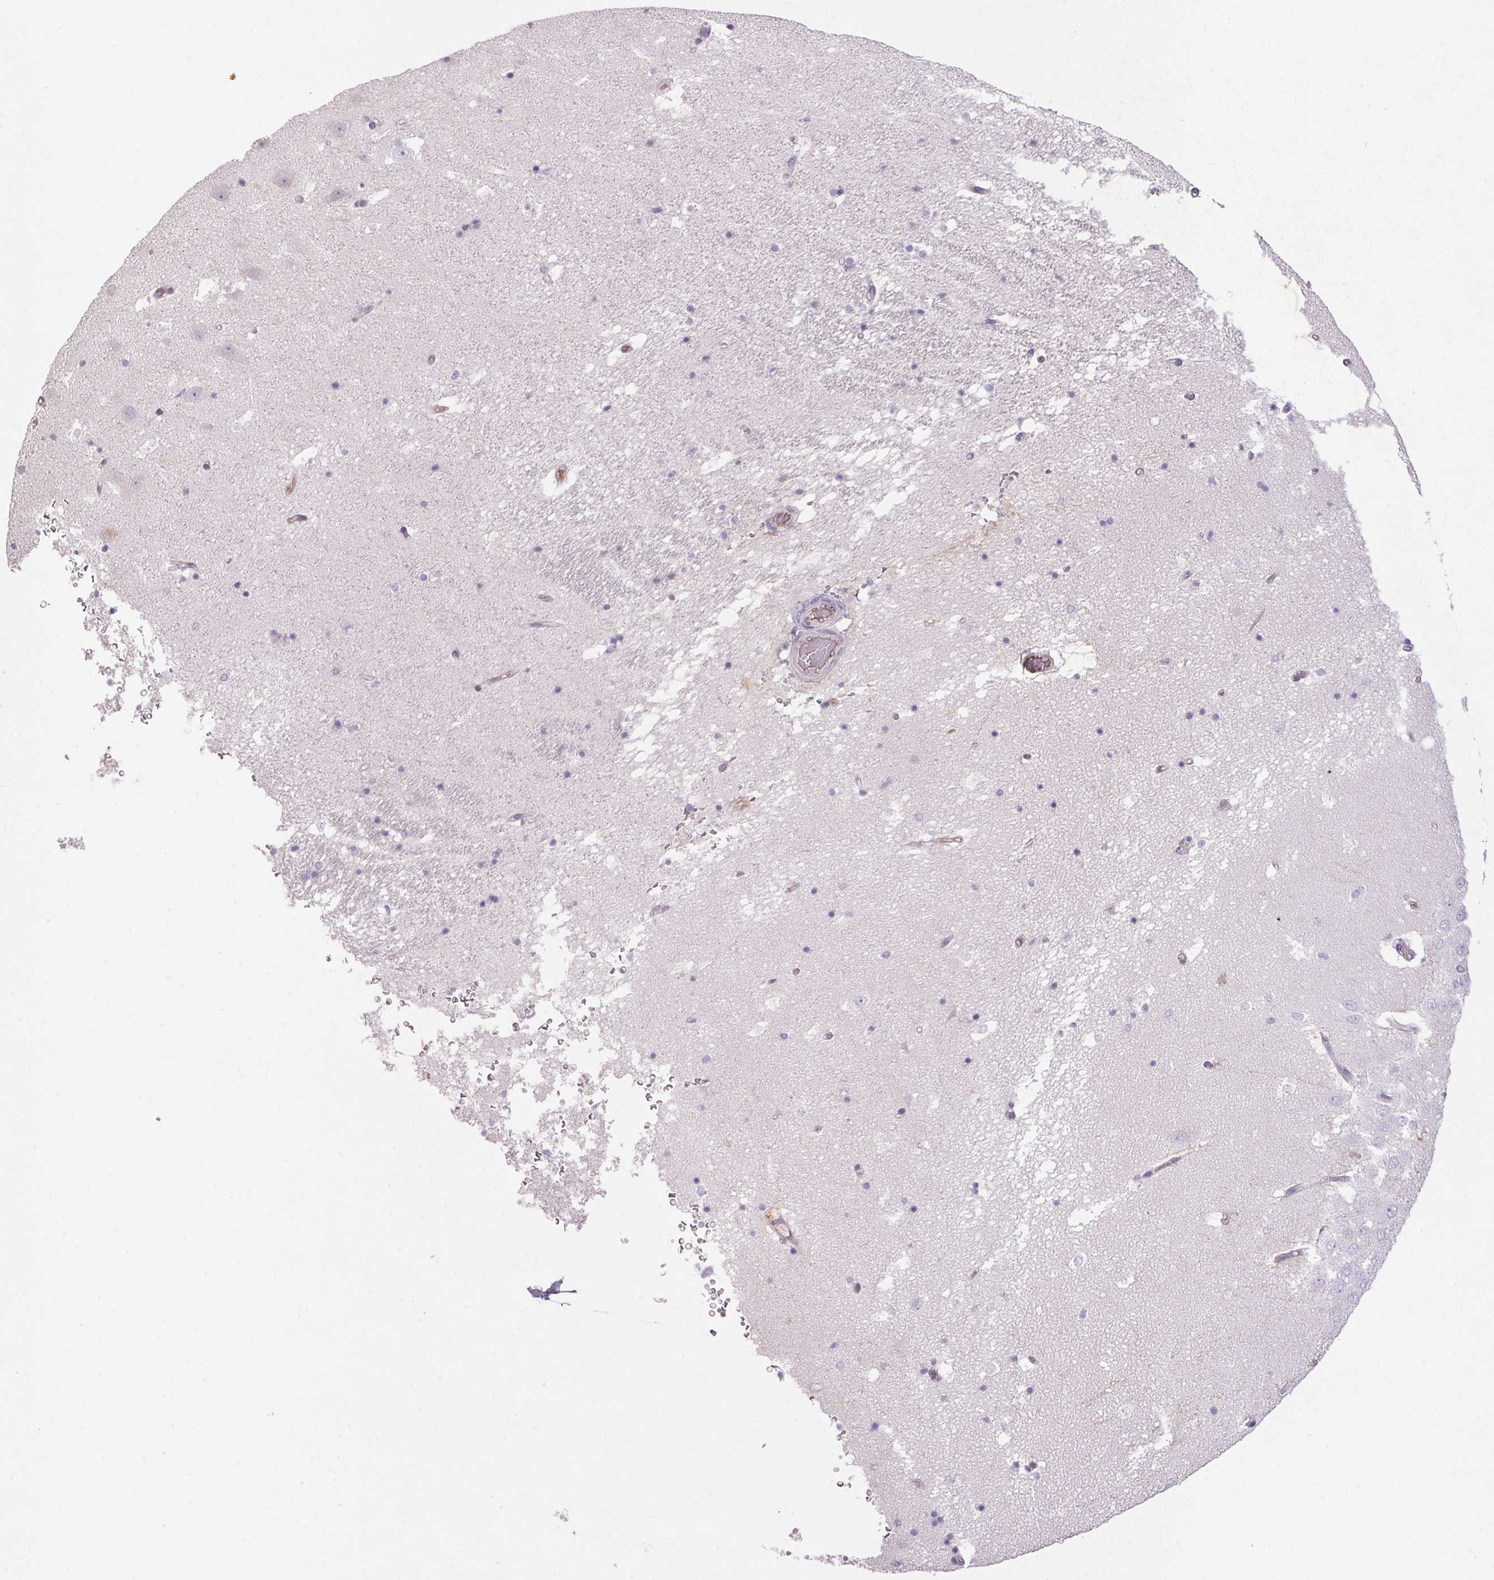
{"staining": {"intensity": "negative", "quantity": "none", "location": "none"}, "tissue": "hippocampus", "cell_type": "Glial cells", "image_type": "normal", "snomed": [{"axis": "morphology", "description": "Normal tissue, NOS"}, {"axis": "topography", "description": "Hippocampus"}], "caption": "Immunohistochemistry histopathology image of unremarkable hippocampus stained for a protein (brown), which reveals no positivity in glial cells.", "gene": "APOC4", "patient": {"sex": "male", "age": 58}}